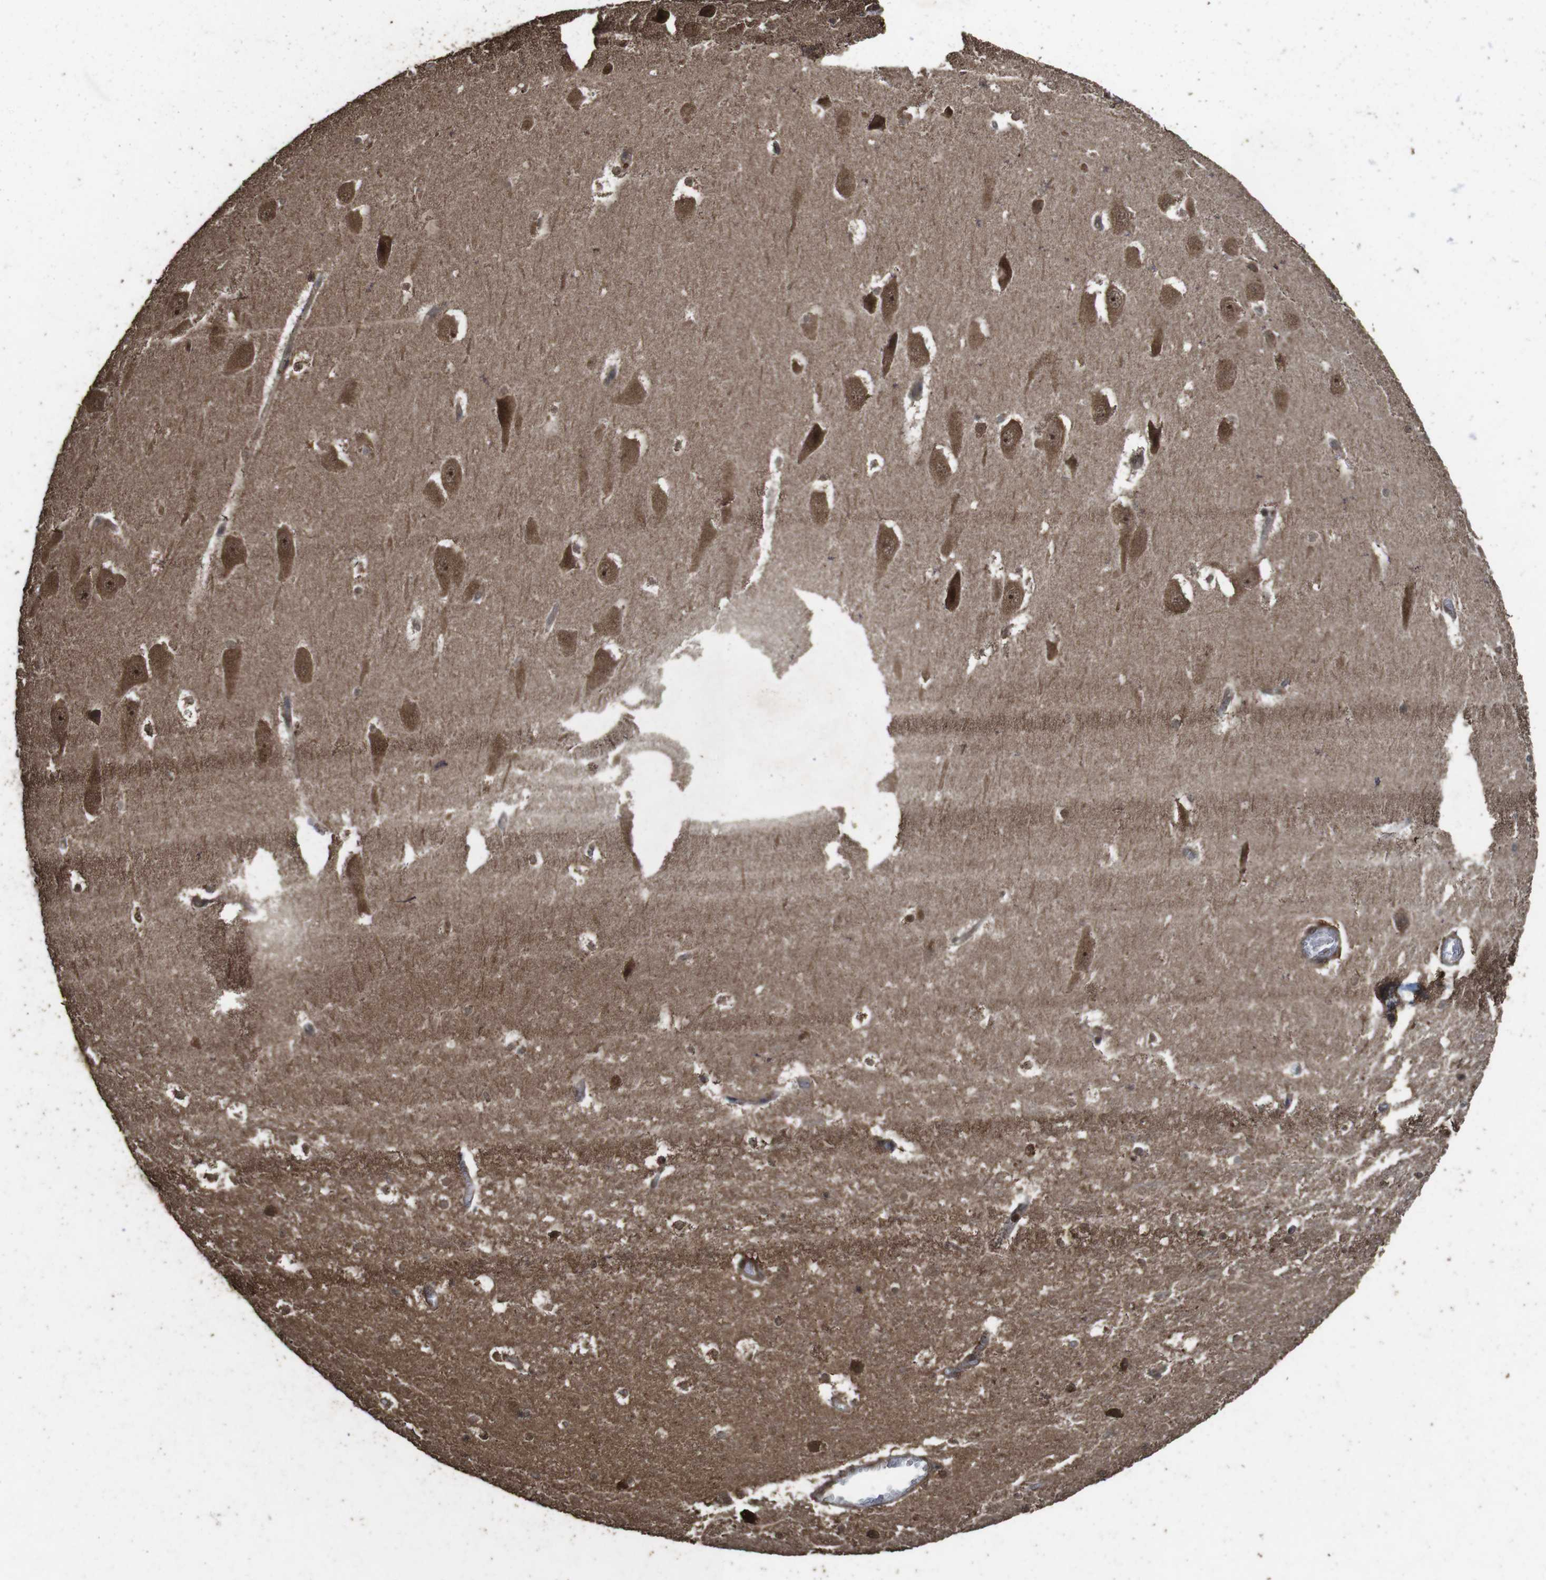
{"staining": {"intensity": "moderate", "quantity": "25%-75%", "location": "cytoplasmic/membranous,nuclear"}, "tissue": "hippocampus", "cell_type": "Glial cells", "image_type": "normal", "snomed": [{"axis": "morphology", "description": "Normal tissue, NOS"}, {"axis": "topography", "description": "Hippocampus"}], "caption": "A brown stain highlights moderate cytoplasmic/membranous,nuclear staining of a protein in glial cells of unremarkable hippocampus.", "gene": "RRAS2", "patient": {"sex": "male", "age": 45}}